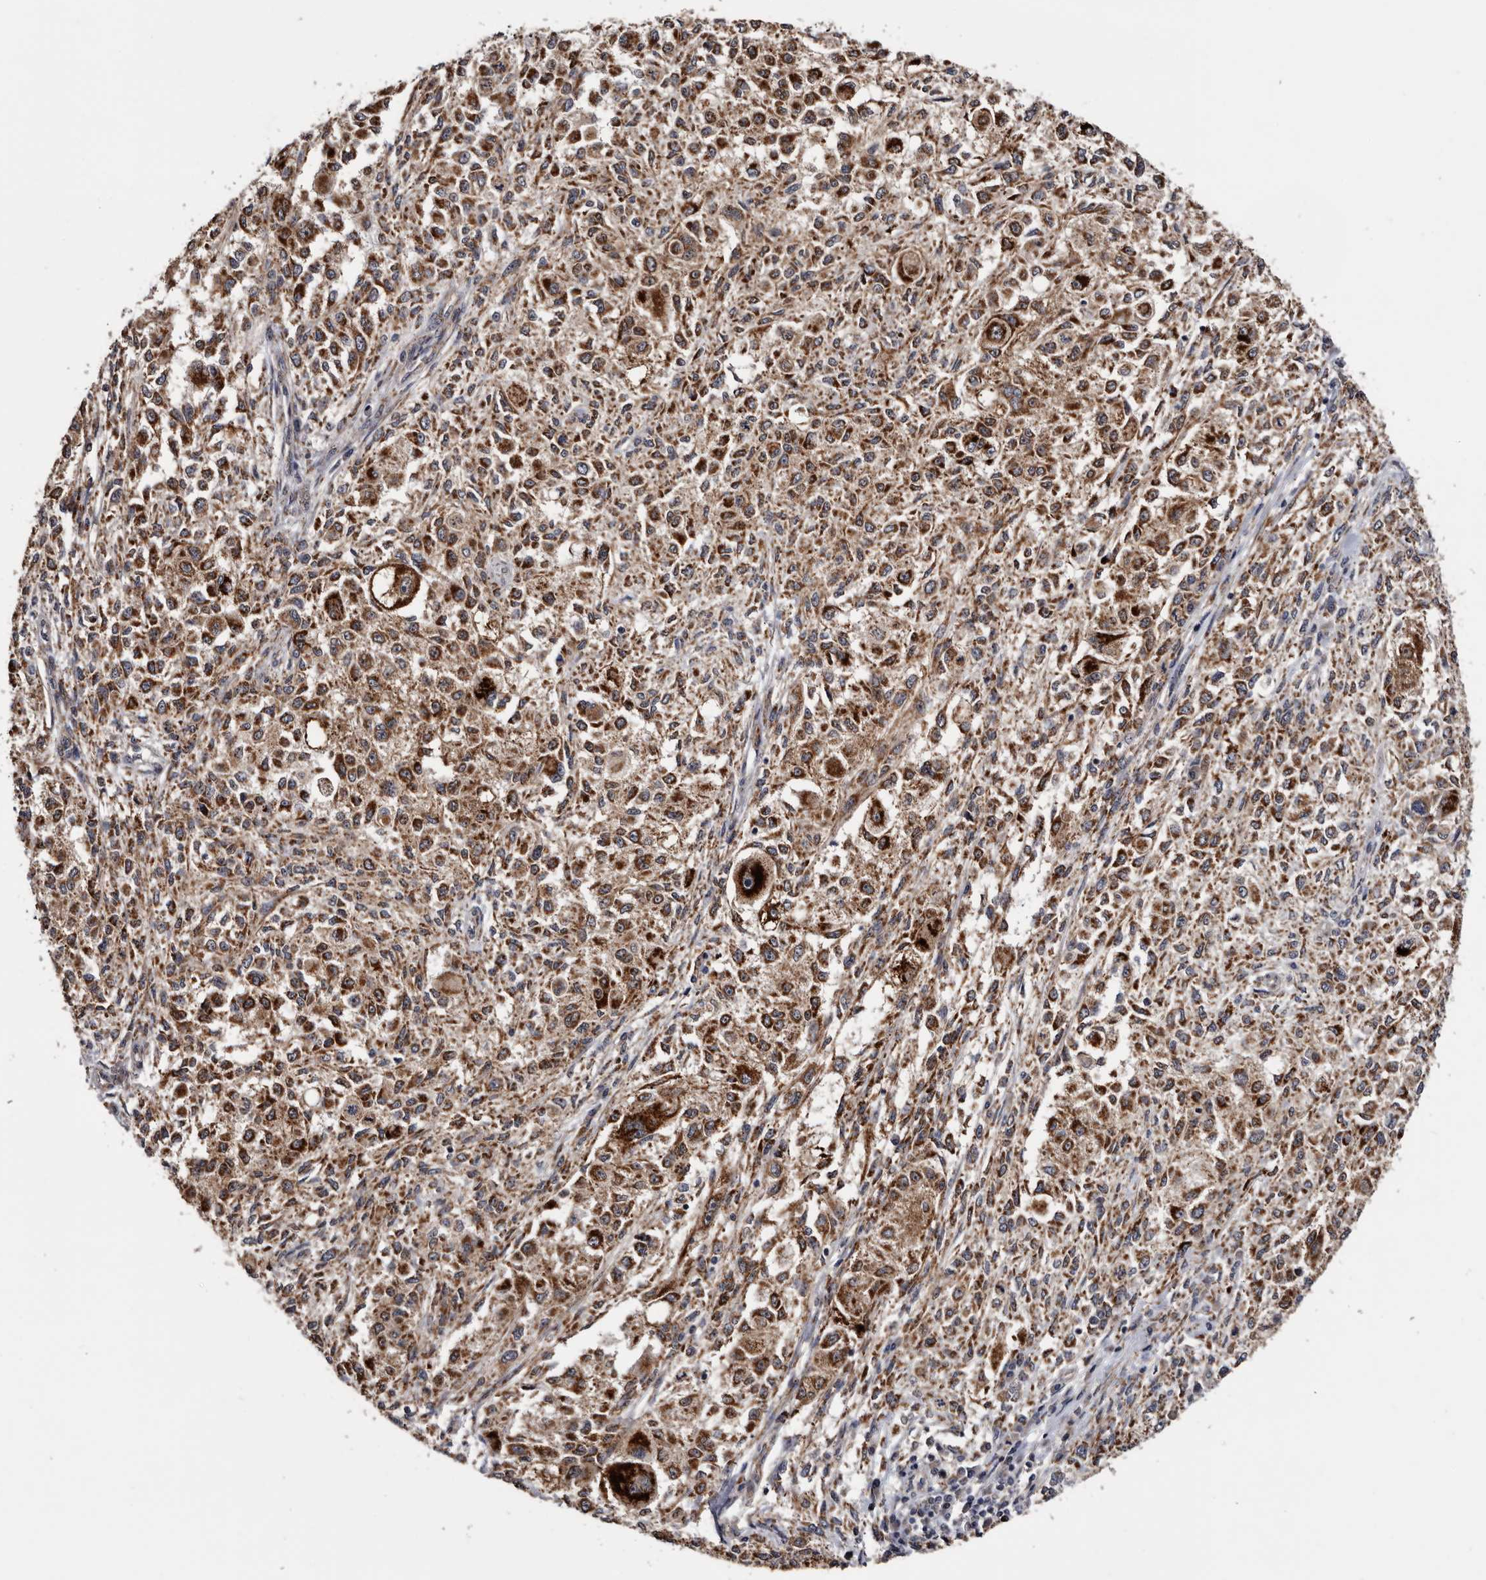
{"staining": {"intensity": "strong", "quantity": "25%-75%", "location": "cytoplasmic/membranous"}, "tissue": "melanoma", "cell_type": "Tumor cells", "image_type": "cancer", "snomed": [{"axis": "morphology", "description": "Necrosis, NOS"}, {"axis": "morphology", "description": "Malignant melanoma, NOS"}, {"axis": "topography", "description": "Skin"}], "caption": "A high-resolution image shows immunohistochemistry staining of melanoma, which displays strong cytoplasmic/membranous expression in about 25%-75% of tumor cells.", "gene": "ARMCX2", "patient": {"sex": "female", "age": 87}}